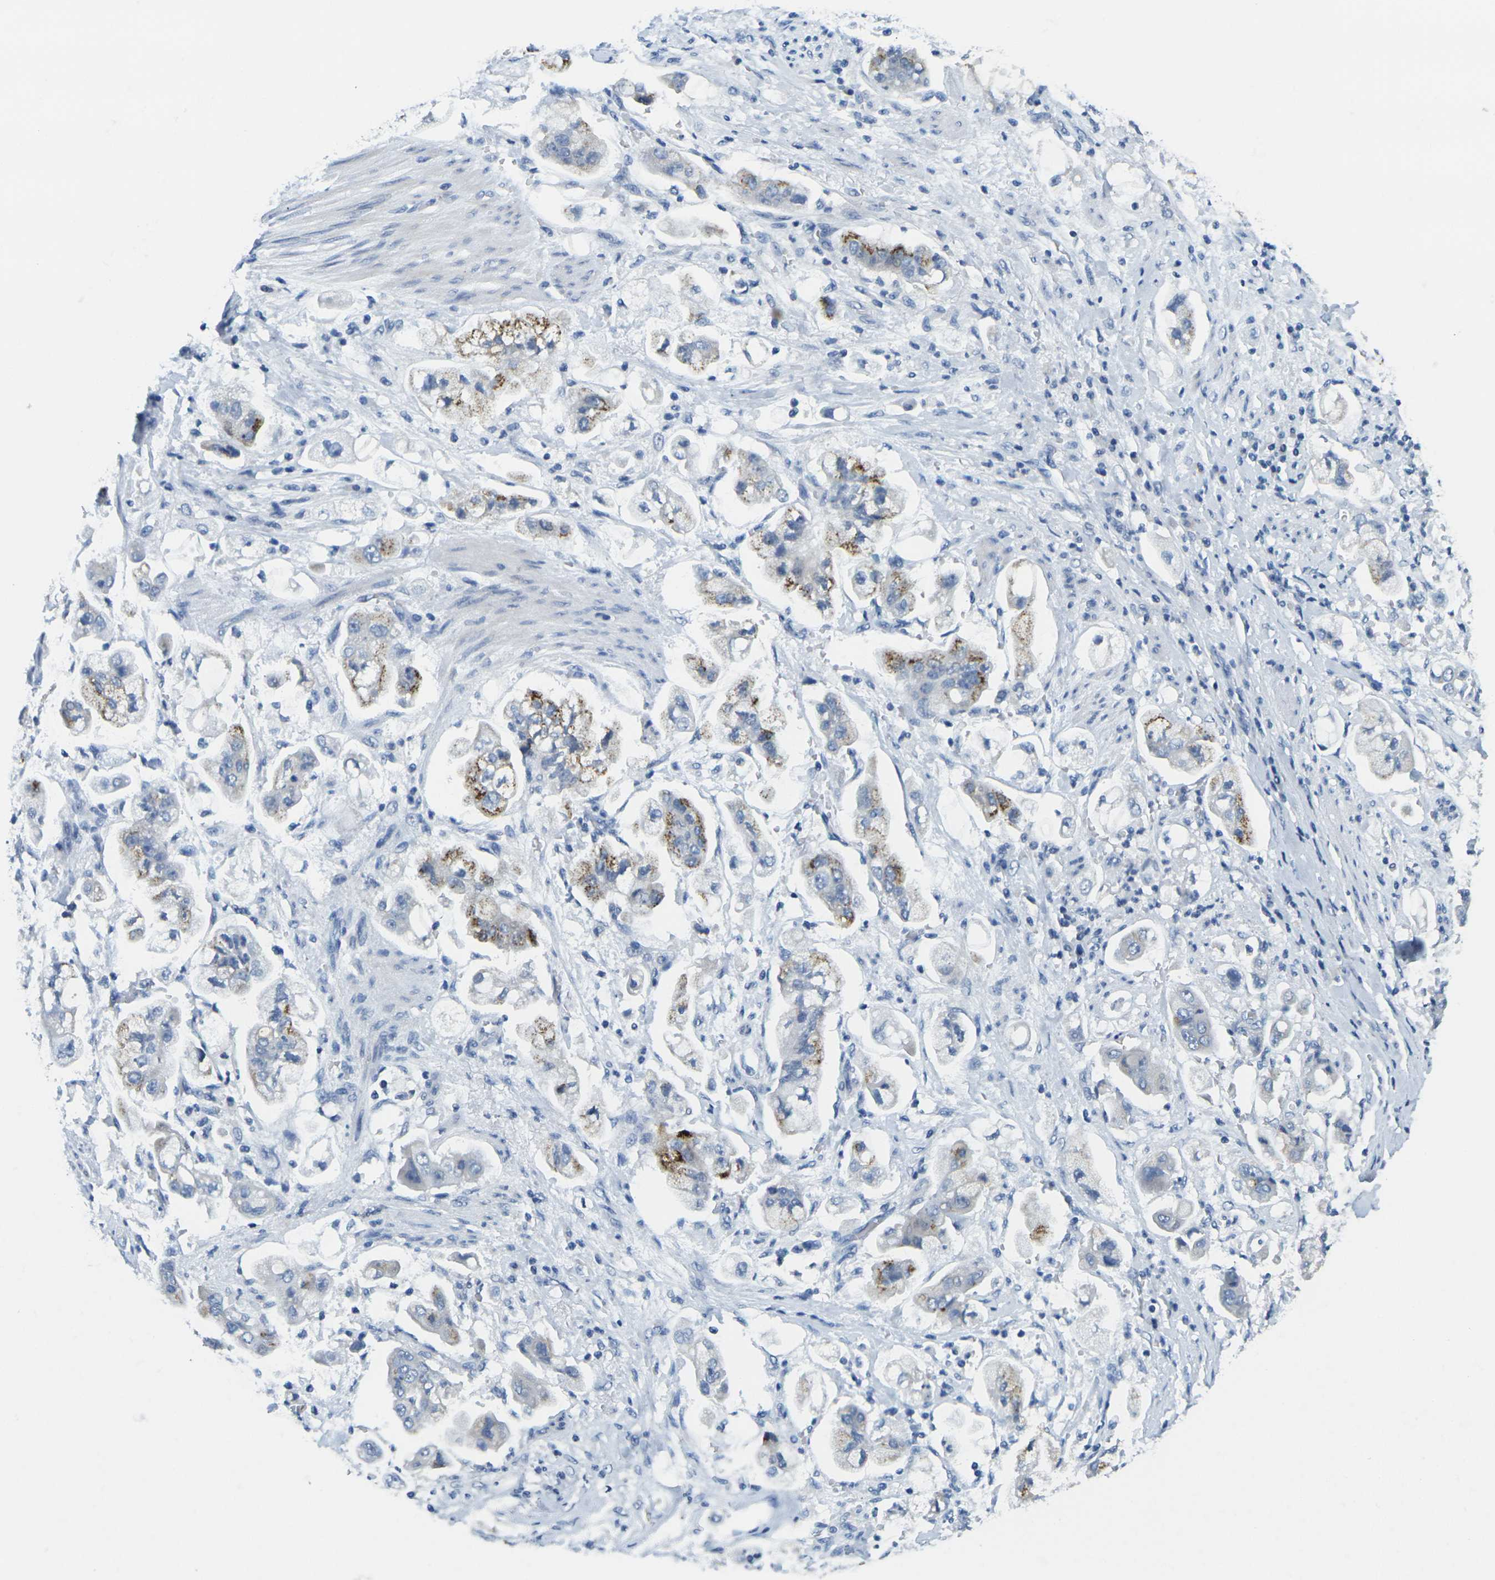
{"staining": {"intensity": "moderate", "quantity": "25%-75%", "location": "cytoplasmic/membranous"}, "tissue": "stomach cancer", "cell_type": "Tumor cells", "image_type": "cancer", "snomed": [{"axis": "morphology", "description": "Adenocarcinoma, NOS"}, {"axis": "topography", "description": "Stomach"}], "caption": "IHC micrograph of human stomach cancer stained for a protein (brown), which shows medium levels of moderate cytoplasmic/membranous positivity in approximately 25%-75% of tumor cells.", "gene": "FAM3D", "patient": {"sex": "male", "age": 62}}